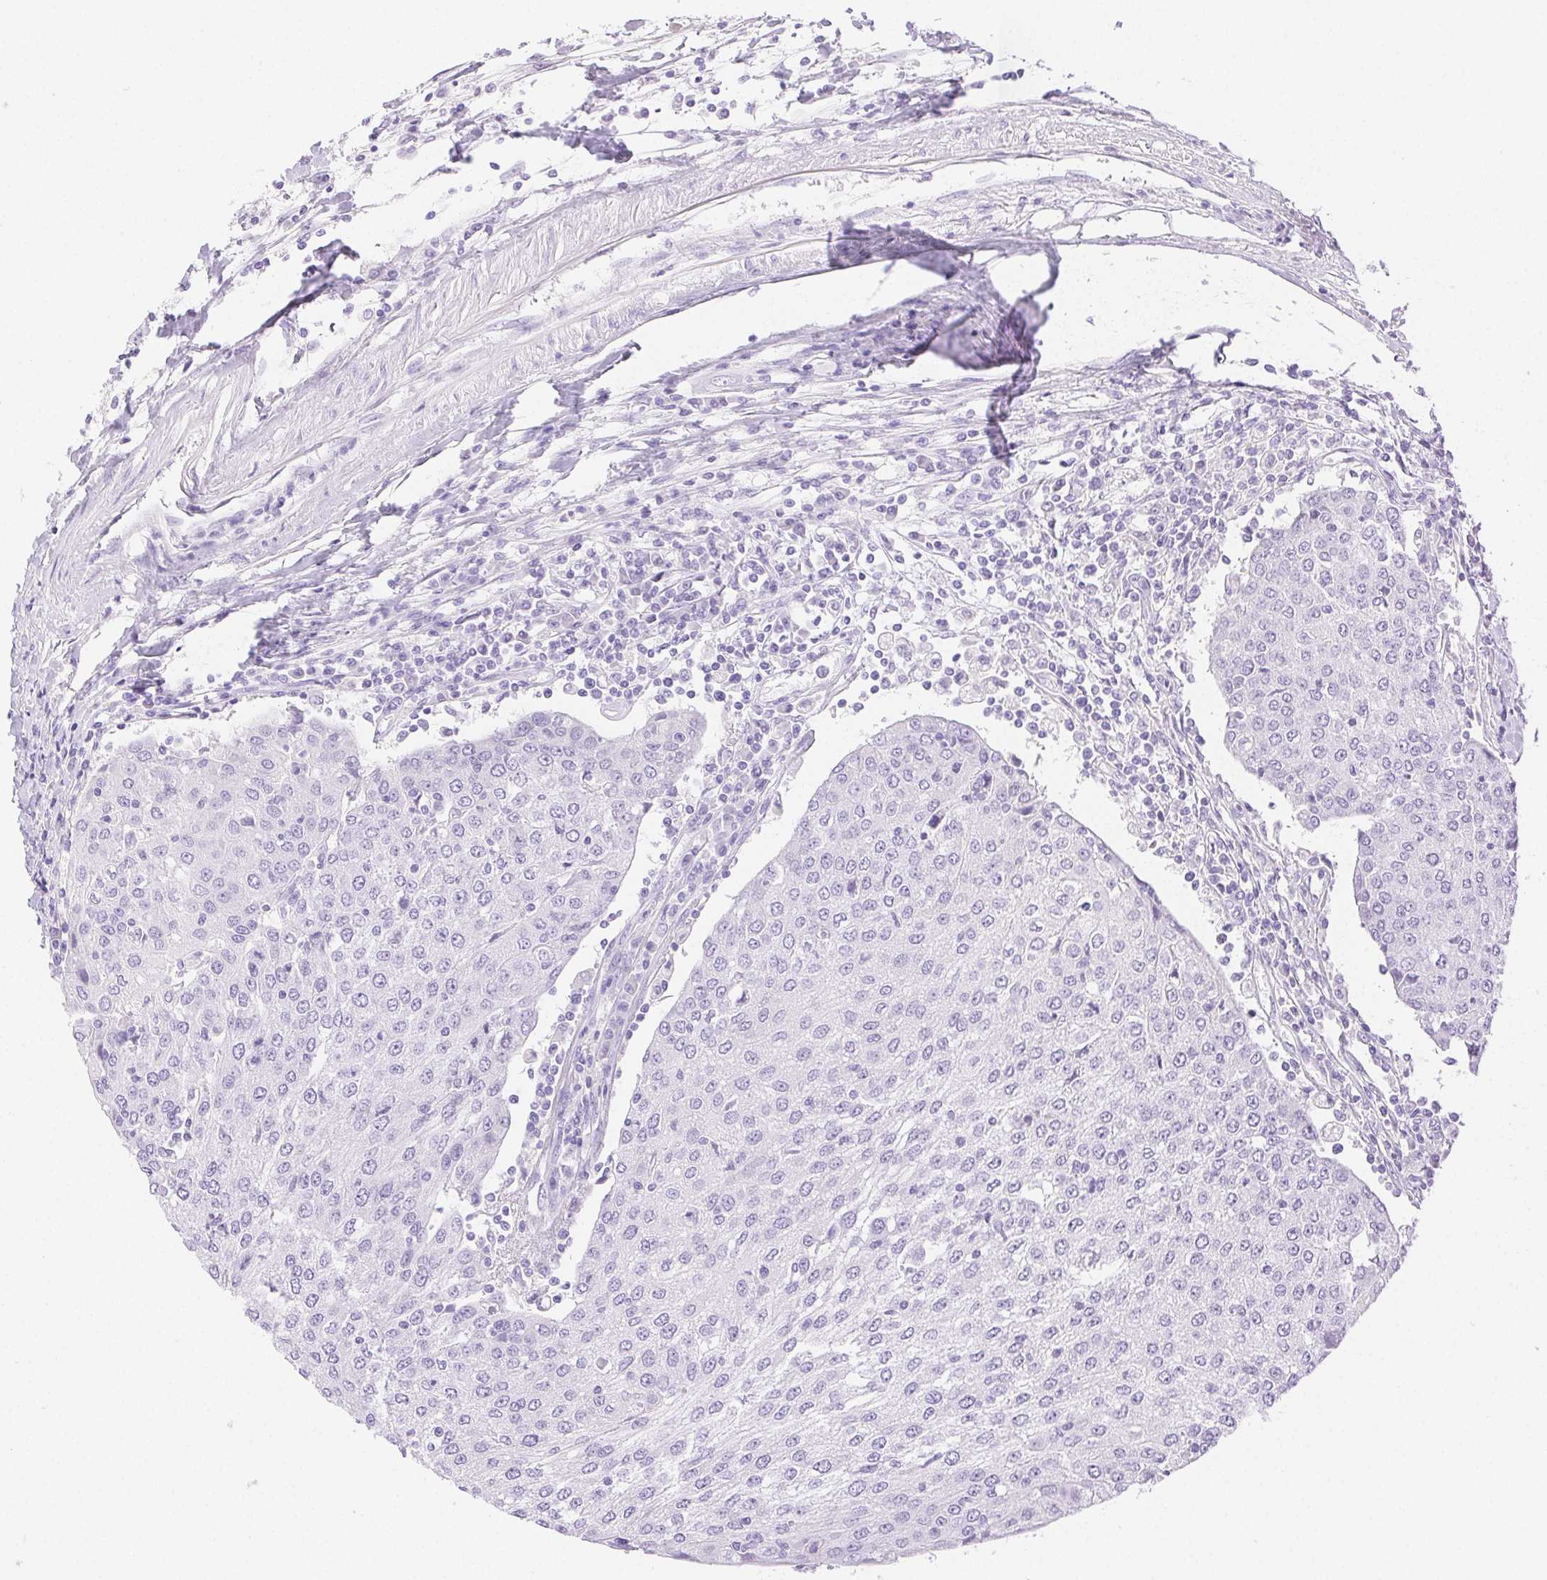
{"staining": {"intensity": "negative", "quantity": "none", "location": "none"}, "tissue": "urothelial cancer", "cell_type": "Tumor cells", "image_type": "cancer", "snomed": [{"axis": "morphology", "description": "Urothelial carcinoma, High grade"}, {"axis": "topography", "description": "Urinary bladder"}], "caption": "Tumor cells show no significant staining in urothelial cancer.", "gene": "SPACA4", "patient": {"sex": "female", "age": 85}}